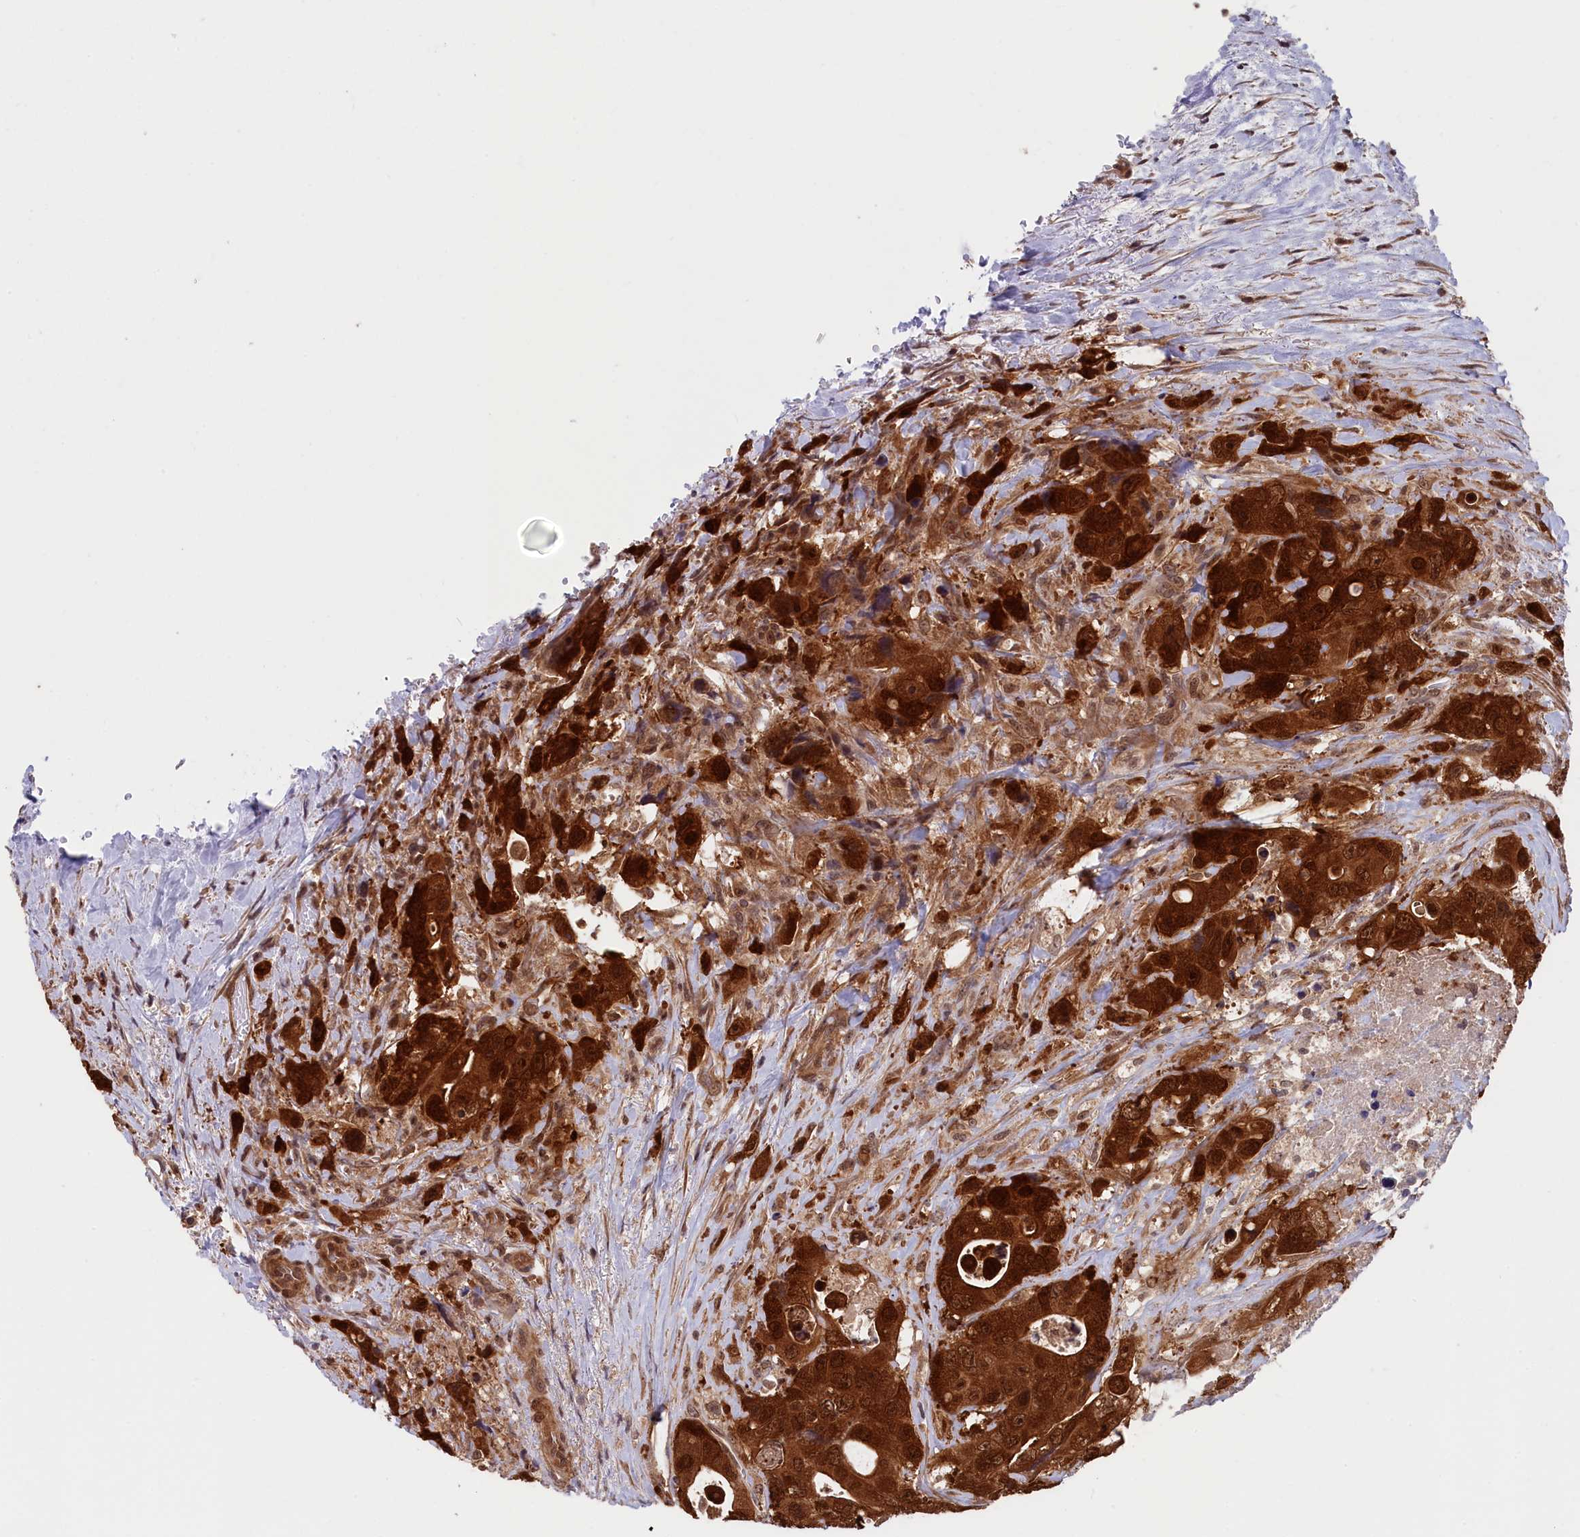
{"staining": {"intensity": "strong", "quantity": ">75%", "location": "cytoplasmic/membranous,nuclear"}, "tissue": "colorectal cancer", "cell_type": "Tumor cells", "image_type": "cancer", "snomed": [{"axis": "morphology", "description": "Adenocarcinoma, NOS"}, {"axis": "topography", "description": "Colon"}], "caption": "An image of human colorectal cancer stained for a protein demonstrates strong cytoplasmic/membranous and nuclear brown staining in tumor cells.", "gene": "JPT2", "patient": {"sex": "female", "age": 46}}